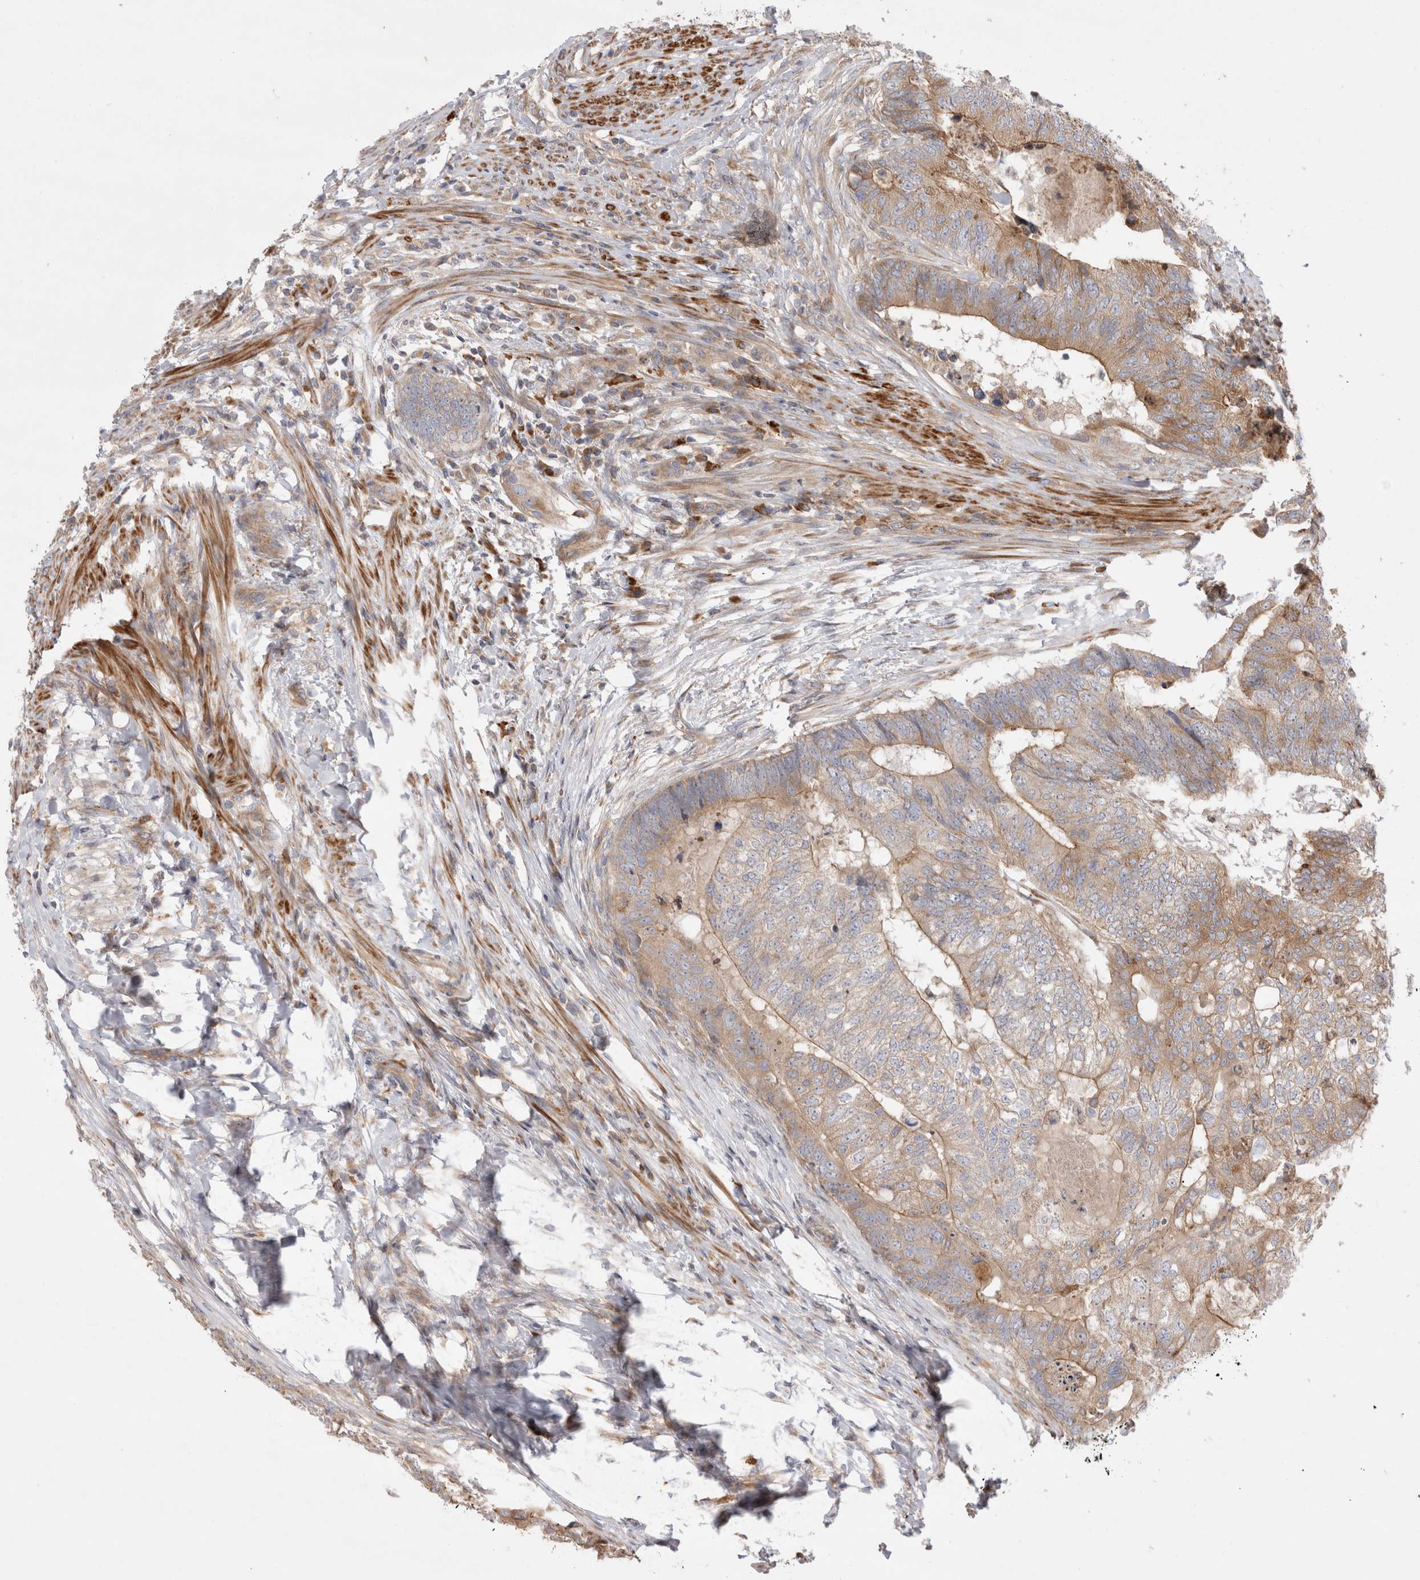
{"staining": {"intensity": "weak", "quantity": ">75%", "location": "cytoplasmic/membranous"}, "tissue": "colorectal cancer", "cell_type": "Tumor cells", "image_type": "cancer", "snomed": [{"axis": "morphology", "description": "Adenocarcinoma, NOS"}, {"axis": "topography", "description": "Colon"}], "caption": "A low amount of weak cytoplasmic/membranous positivity is present in about >75% of tumor cells in colorectal cancer tissue.", "gene": "PDCD10", "patient": {"sex": "female", "age": 67}}